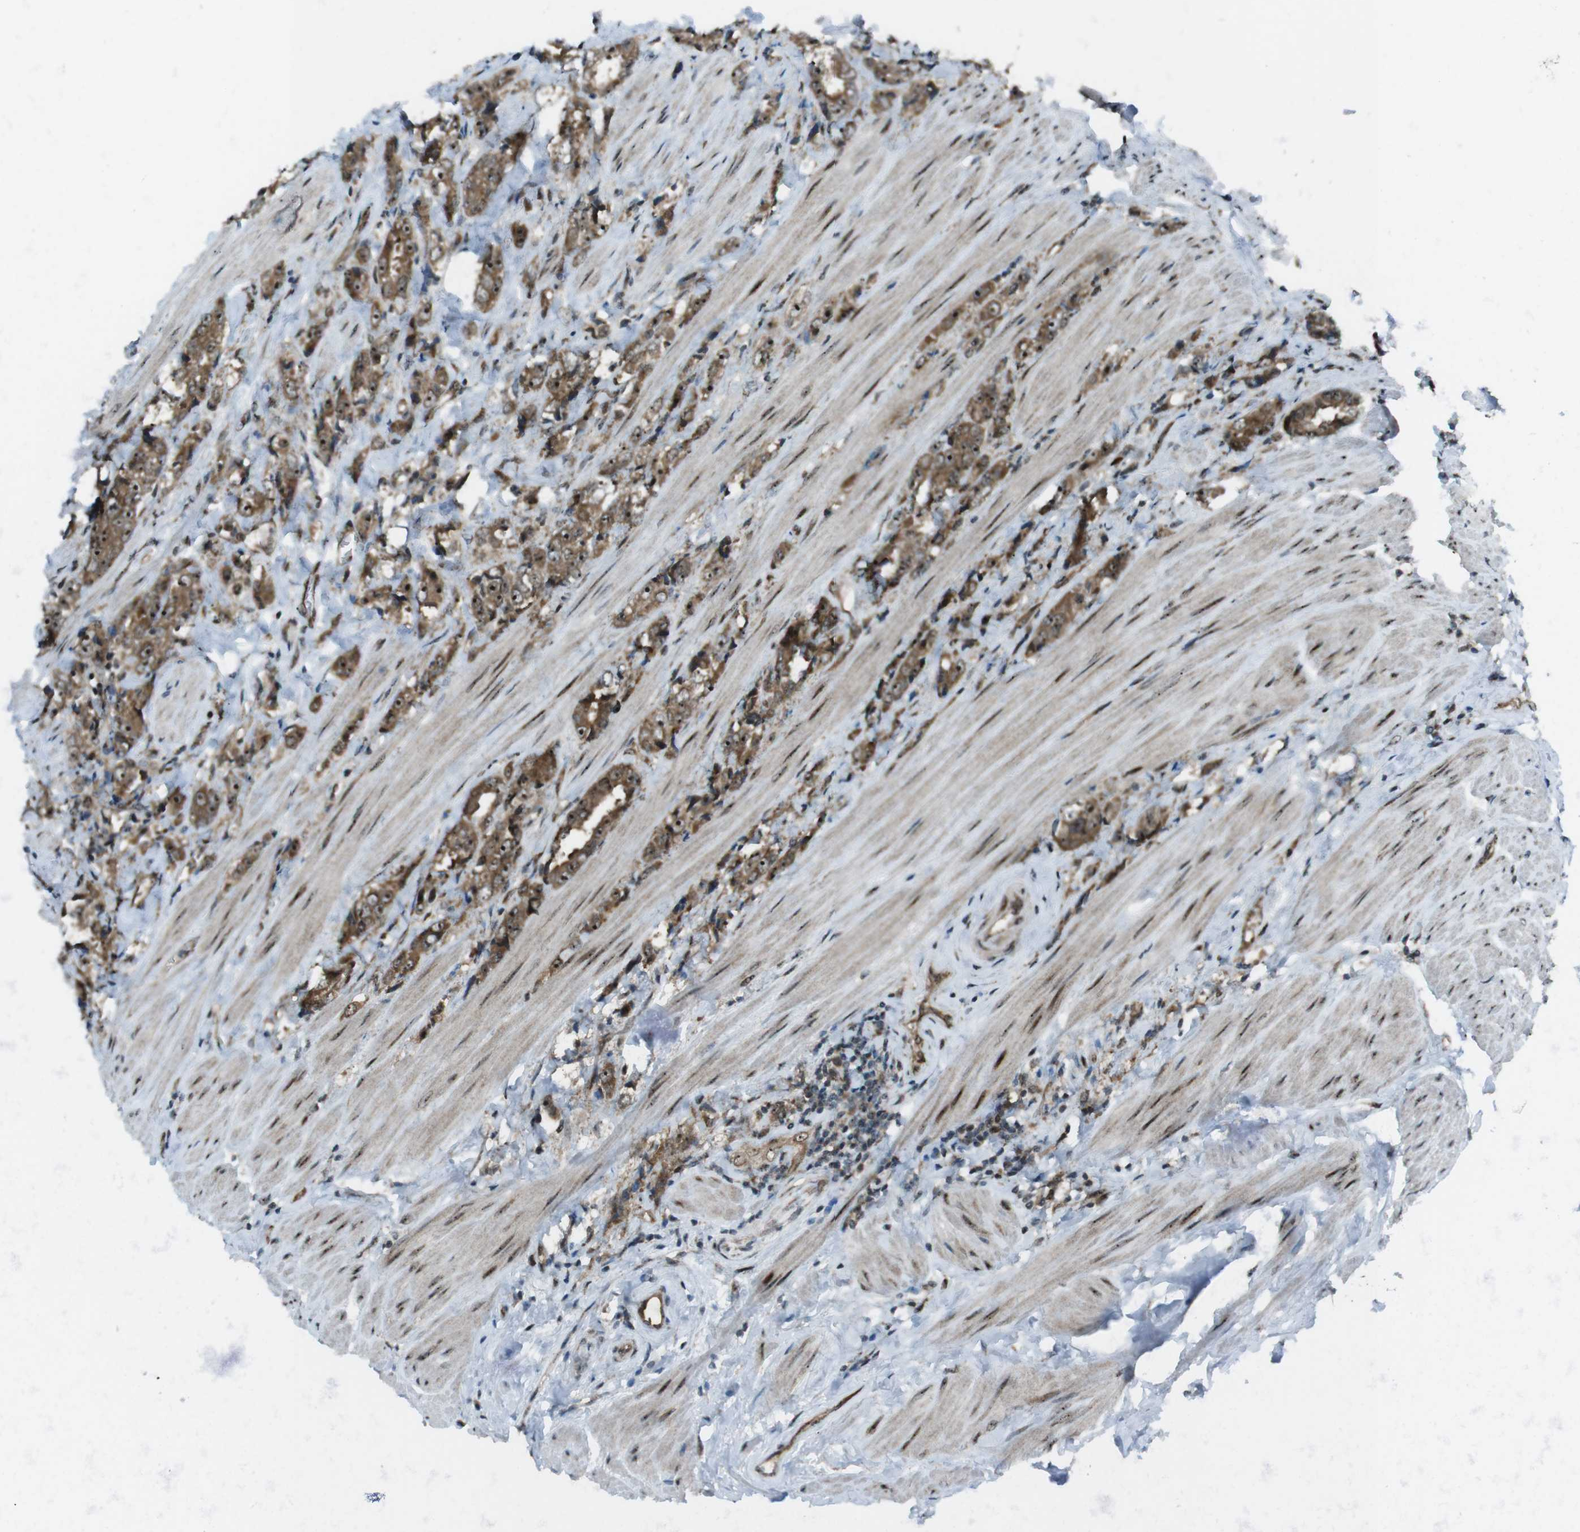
{"staining": {"intensity": "moderate", "quantity": ">75%", "location": "cytoplasmic/membranous,nuclear"}, "tissue": "prostate cancer", "cell_type": "Tumor cells", "image_type": "cancer", "snomed": [{"axis": "morphology", "description": "Adenocarcinoma, High grade"}, {"axis": "topography", "description": "Prostate"}], "caption": "DAB immunohistochemical staining of prostate adenocarcinoma (high-grade) displays moderate cytoplasmic/membranous and nuclear protein positivity in about >75% of tumor cells.", "gene": "CSNK1D", "patient": {"sex": "male", "age": 61}}